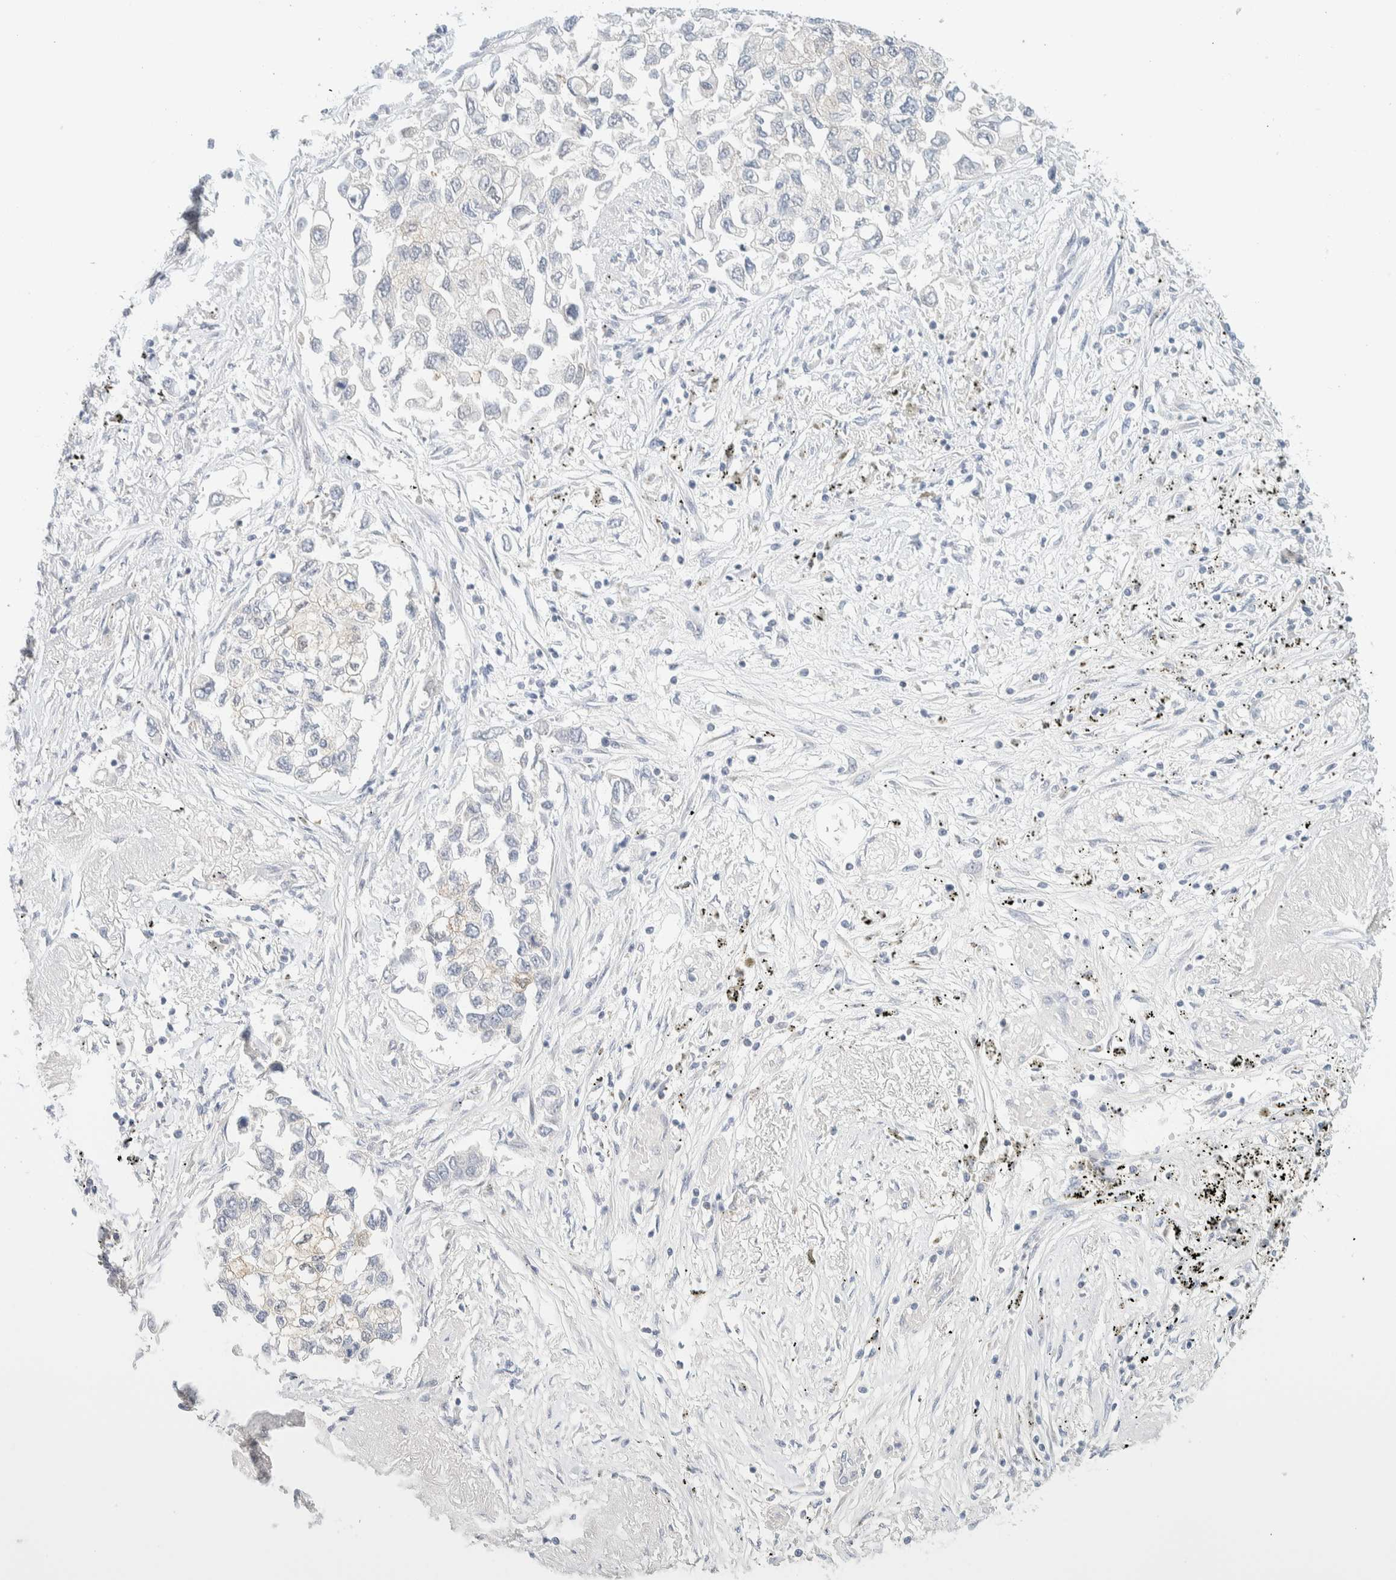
{"staining": {"intensity": "negative", "quantity": "none", "location": "none"}, "tissue": "lung cancer", "cell_type": "Tumor cells", "image_type": "cancer", "snomed": [{"axis": "morphology", "description": "Inflammation, NOS"}, {"axis": "morphology", "description": "Adenocarcinoma, NOS"}, {"axis": "topography", "description": "Lung"}], "caption": "This photomicrograph is of lung cancer stained with immunohistochemistry (IHC) to label a protein in brown with the nuclei are counter-stained blue. There is no staining in tumor cells.", "gene": "PCYT2", "patient": {"sex": "male", "age": 63}}